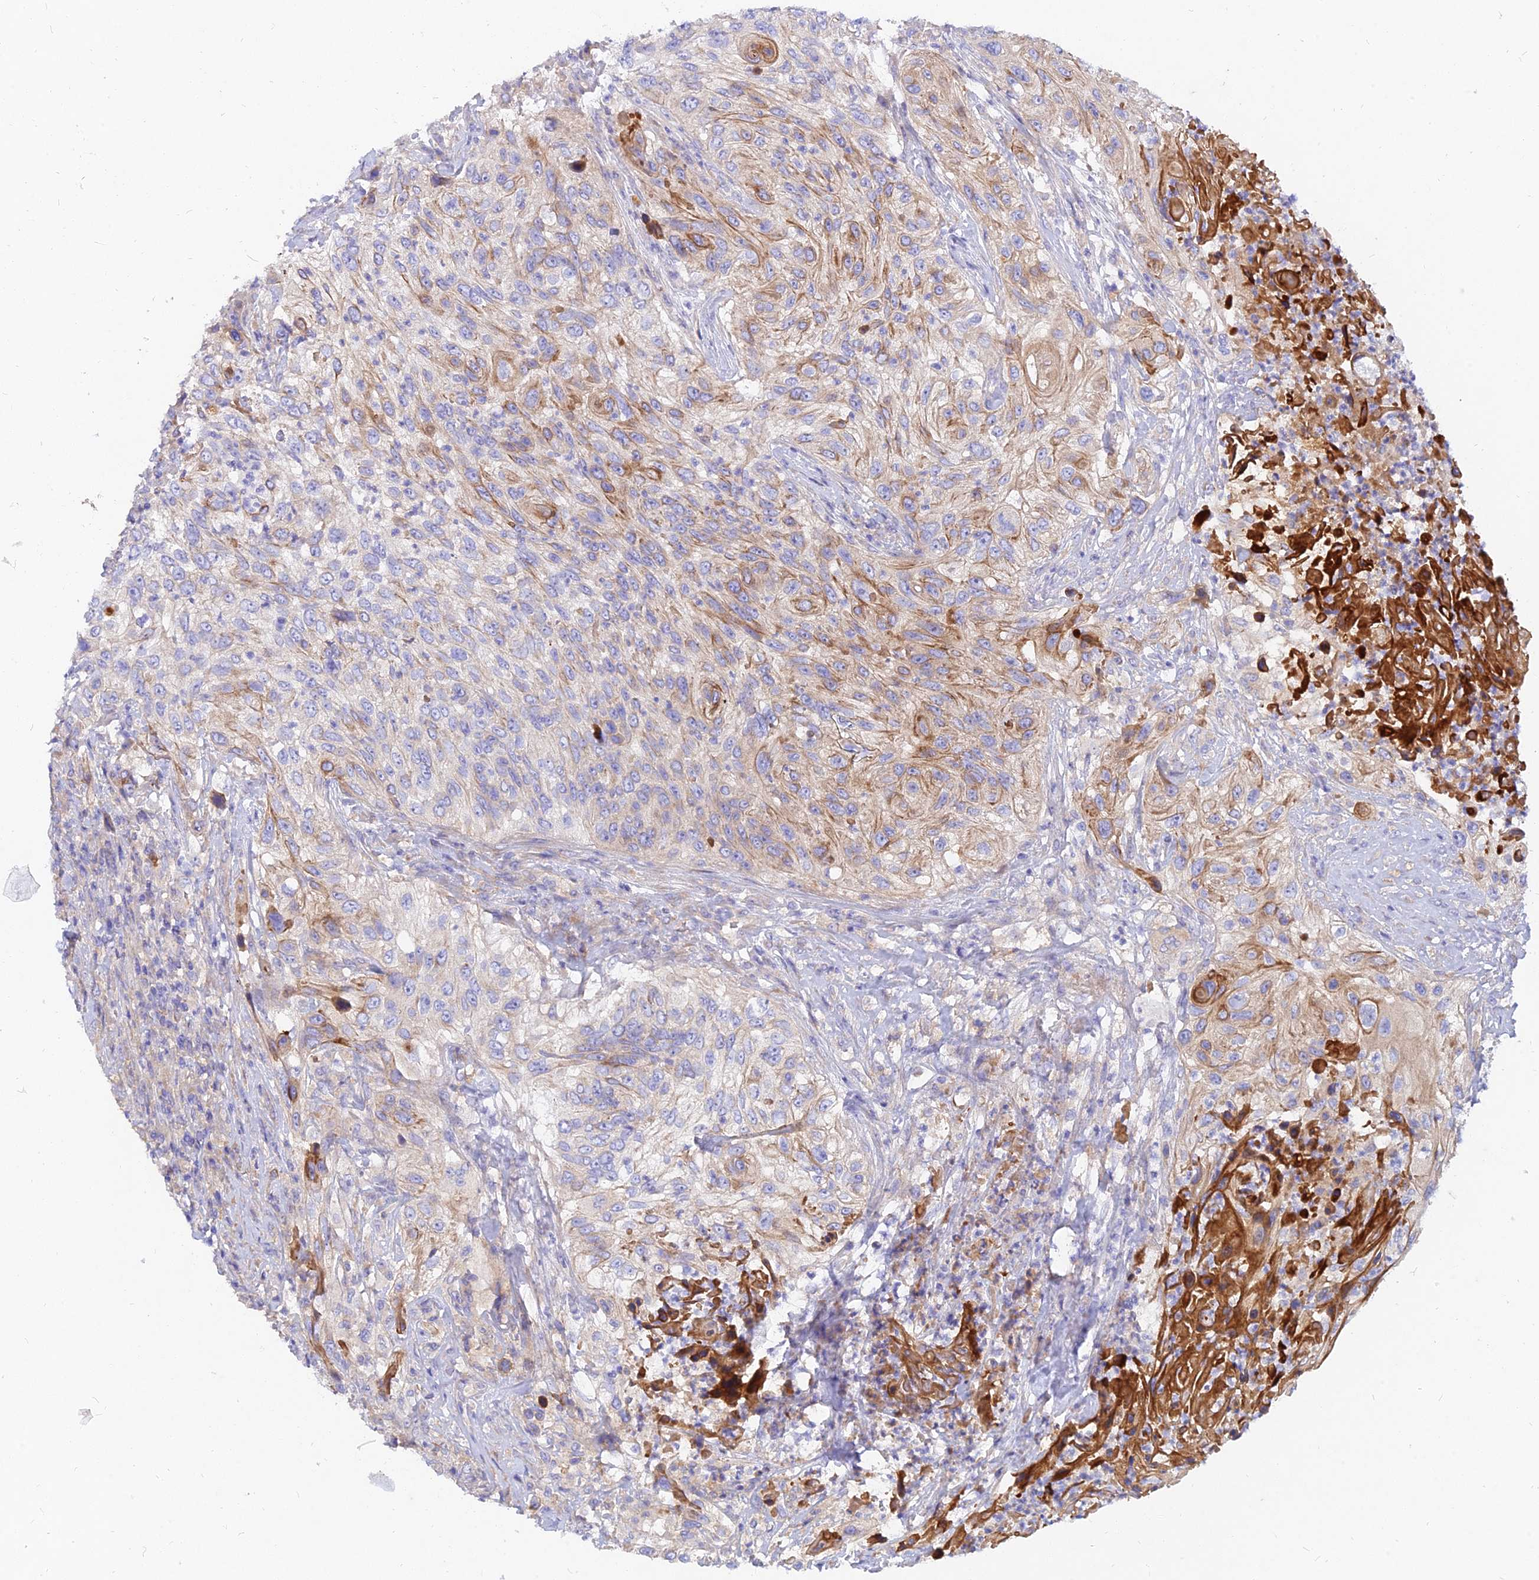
{"staining": {"intensity": "weak", "quantity": "<25%", "location": "cytoplasmic/membranous"}, "tissue": "urothelial cancer", "cell_type": "Tumor cells", "image_type": "cancer", "snomed": [{"axis": "morphology", "description": "Urothelial carcinoma, High grade"}, {"axis": "topography", "description": "Urinary bladder"}], "caption": "An image of urothelial carcinoma (high-grade) stained for a protein exhibits no brown staining in tumor cells.", "gene": "MROH1", "patient": {"sex": "female", "age": 60}}